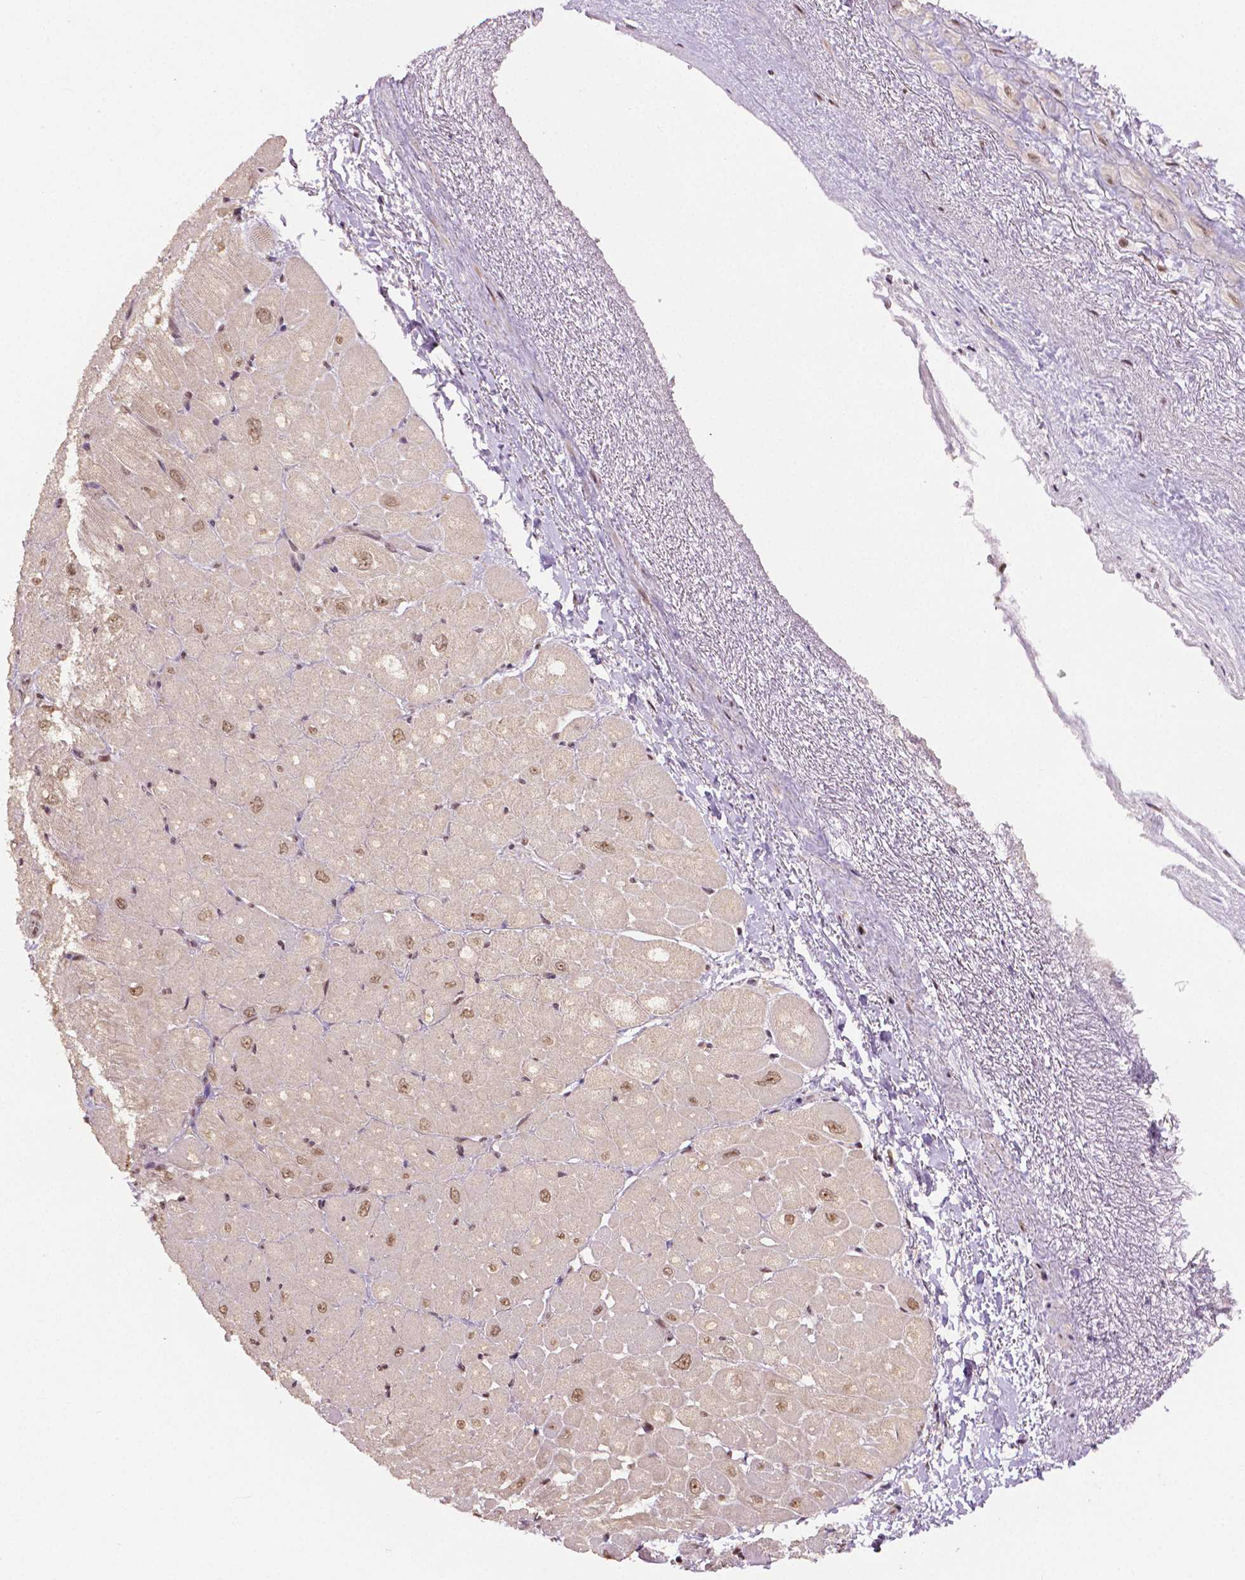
{"staining": {"intensity": "moderate", "quantity": ">75%", "location": "cytoplasmic/membranous,nuclear"}, "tissue": "heart muscle", "cell_type": "Cardiomyocytes", "image_type": "normal", "snomed": [{"axis": "morphology", "description": "Normal tissue, NOS"}, {"axis": "topography", "description": "Heart"}], "caption": "Immunohistochemical staining of benign heart muscle displays medium levels of moderate cytoplasmic/membranous,nuclear expression in about >75% of cardiomyocytes. Nuclei are stained in blue.", "gene": "DEK", "patient": {"sex": "male", "age": 62}}